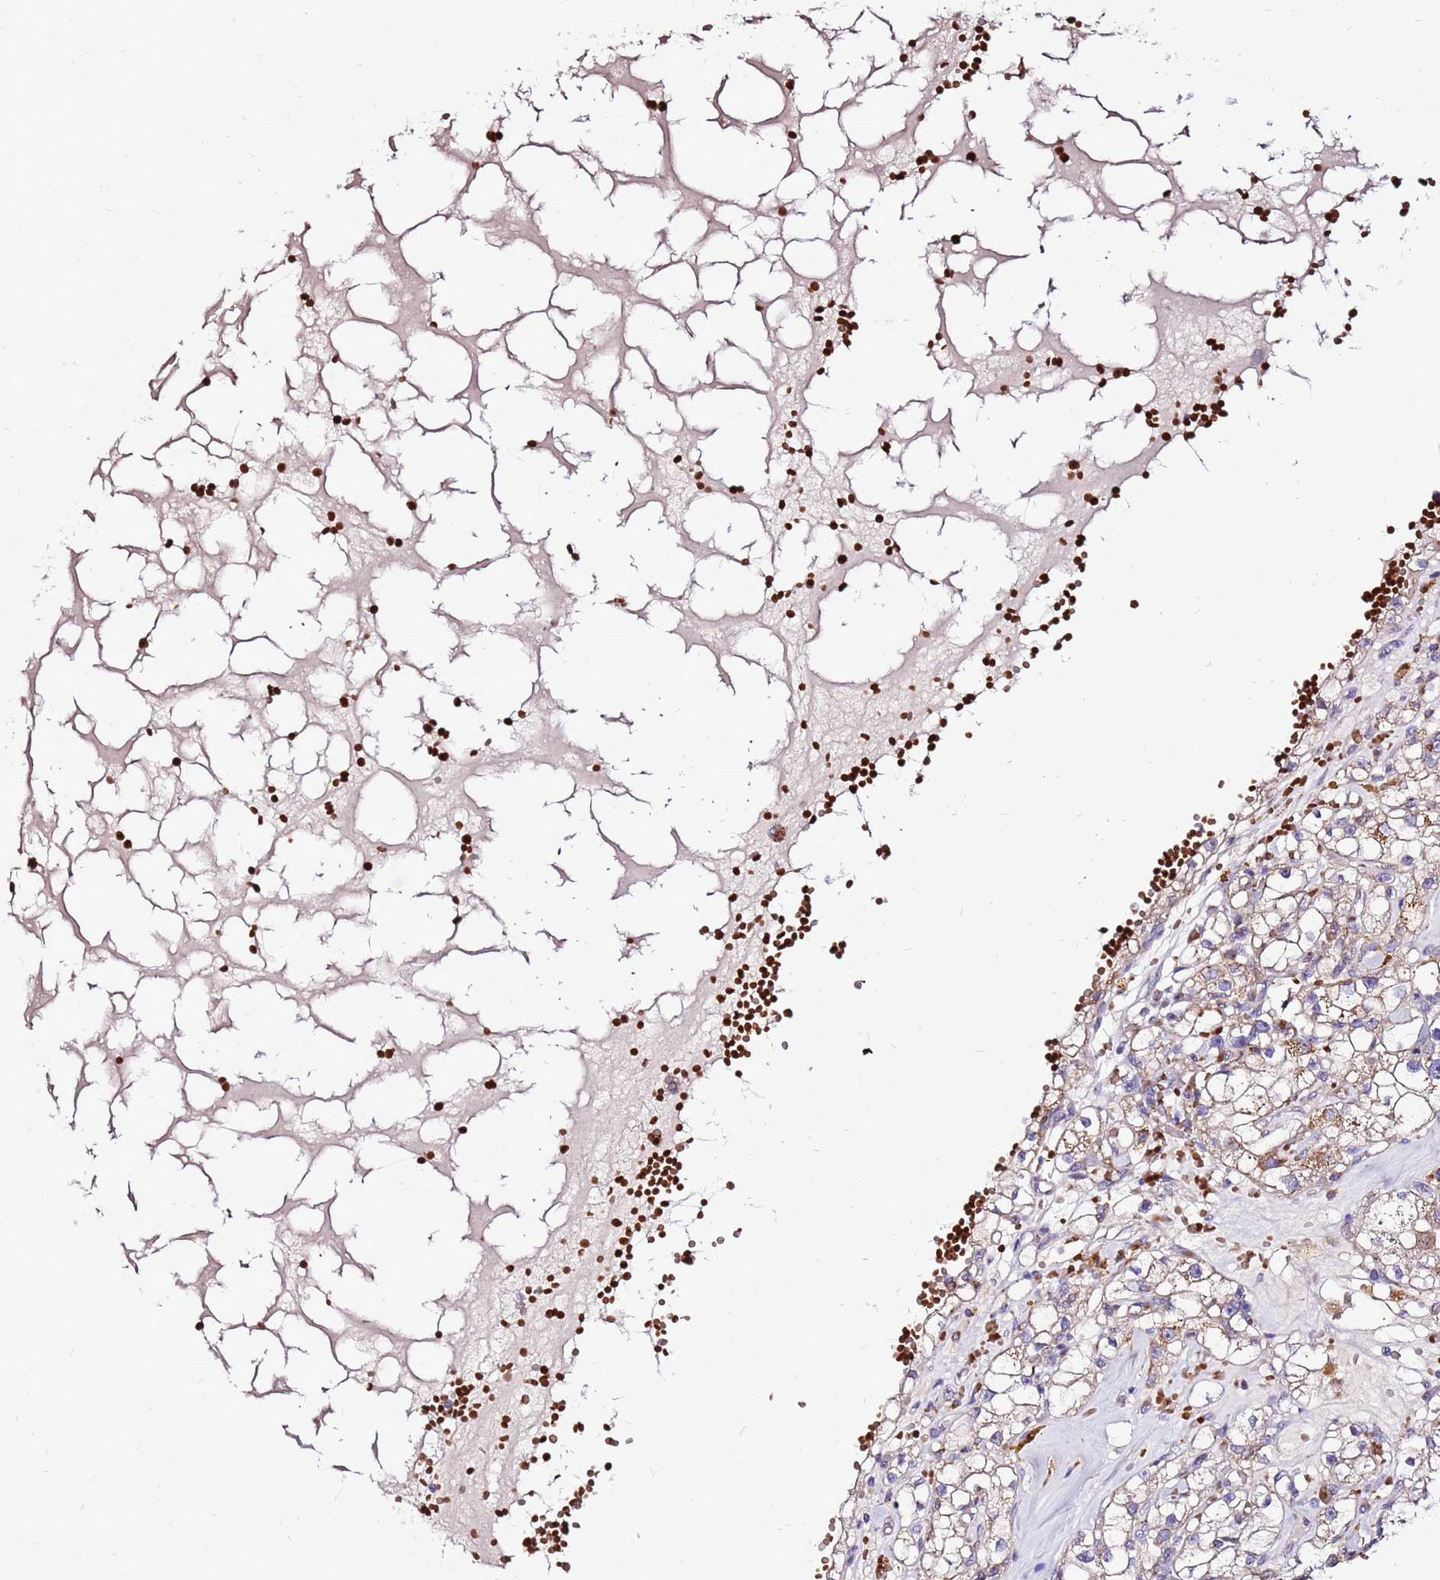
{"staining": {"intensity": "weak", "quantity": "25%-75%", "location": "cytoplasmic/membranous"}, "tissue": "renal cancer", "cell_type": "Tumor cells", "image_type": "cancer", "snomed": [{"axis": "morphology", "description": "Adenocarcinoma, NOS"}, {"axis": "topography", "description": "Kidney"}], "caption": "A low amount of weak cytoplasmic/membranous positivity is identified in about 25%-75% of tumor cells in renal cancer tissue.", "gene": "SPSB3", "patient": {"sex": "male", "age": 56}}